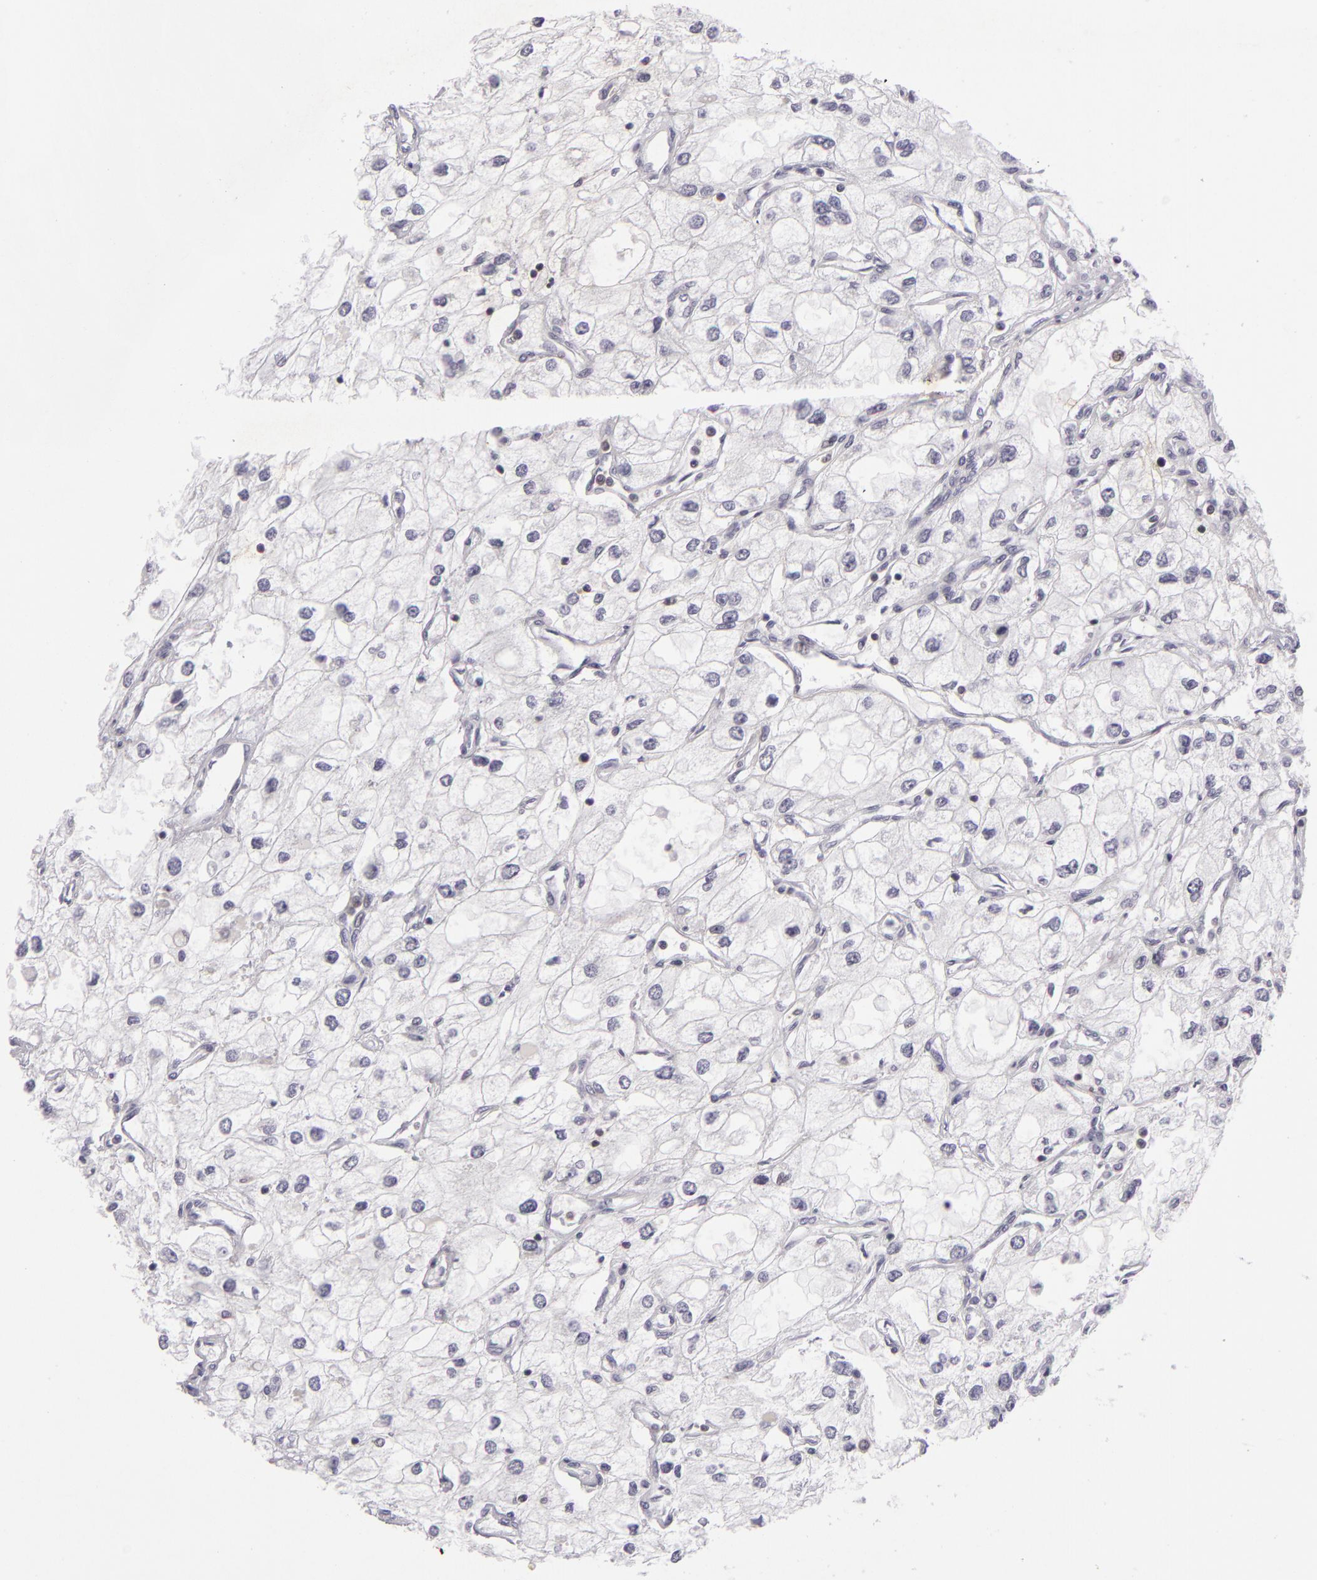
{"staining": {"intensity": "negative", "quantity": "none", "location": "none"}, "tissue": "renal cancer", "cell_type": "Tumor cells", "image_type": "cancer", "snomed": [{"axis": "morphology", "description": "Adenocarcinoma, NOS"}, {"axis": "topography", "description": "Kidney"}], "caption": "Histopathology image shows no protein positivity in tumor cells of renal adenocarcinoma tissue. The staining is performed using DAB (3,3'-diaminobenzidine) brown chromogen with nuclei counter-stained in using hematoxylin.", "gene": "KCNAB2", "patient": {"sex": "male", "age": 57}}